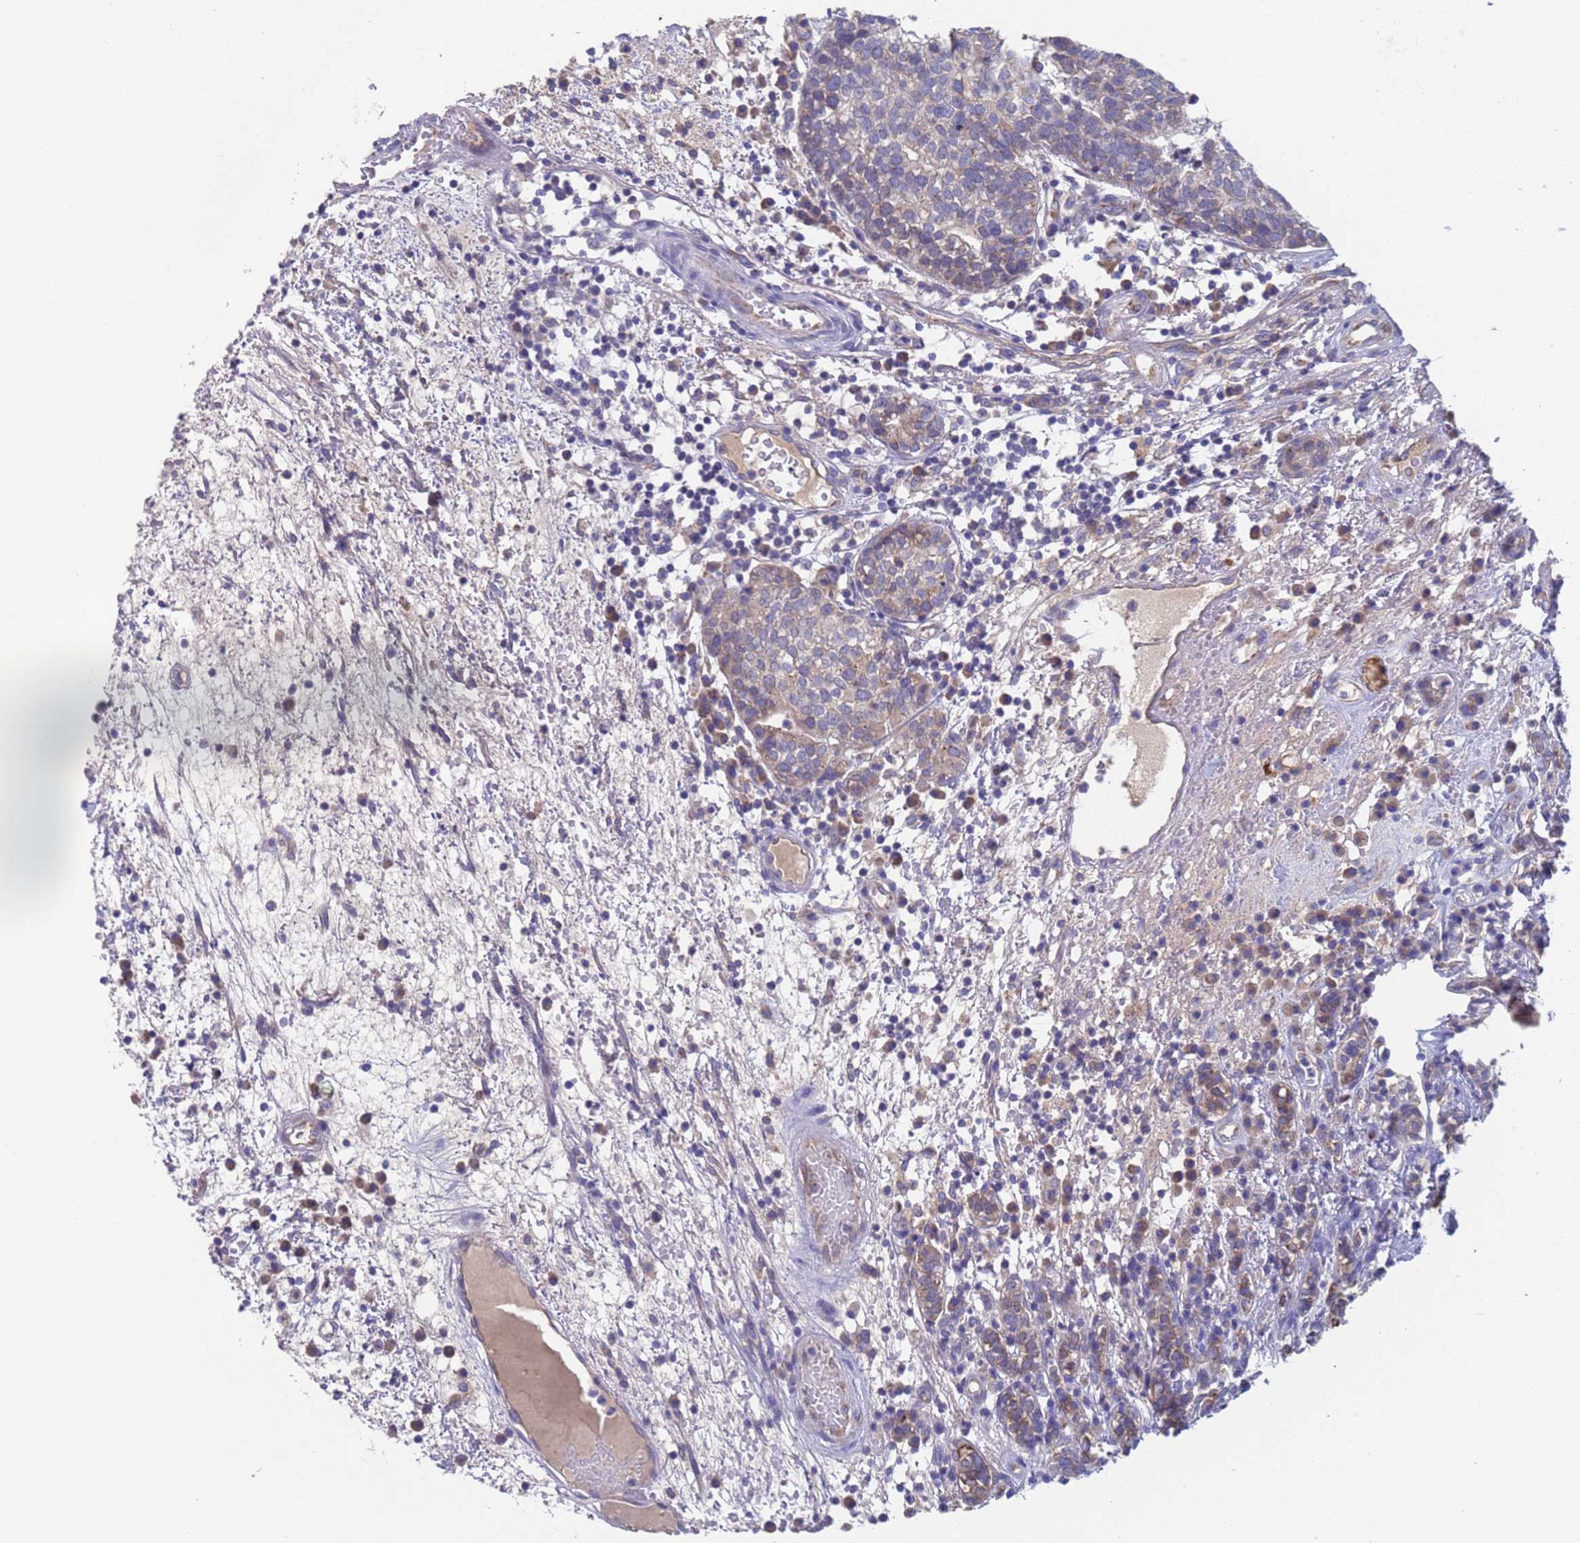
{"staining": {"intensity": "weak", "quantity": "25%-75%", "location": "cytoplasmic/membranous"}, "tissue": "head and neck cancer", "cell_type": "Tumor cells", "image_type": "cancer", "snomed": [{"axis": "morphology", "description": "Adenocarcinoma, NOS"}, {"axis": "topography", "description": "Salivary gland"}, {"axis": "topography", "description": "Head-Neck"}], "caption": "A high-resolution histopathology image shows immunohistochemistry (IHC) staining of head and neck cancer (adenocarcinoma), which reveals weak cytoplasmic/membranous positivity in approximately 25%-75% of tumor cells.", "gene": "PET117", "patient": {"sex": "female", "age": 65}}